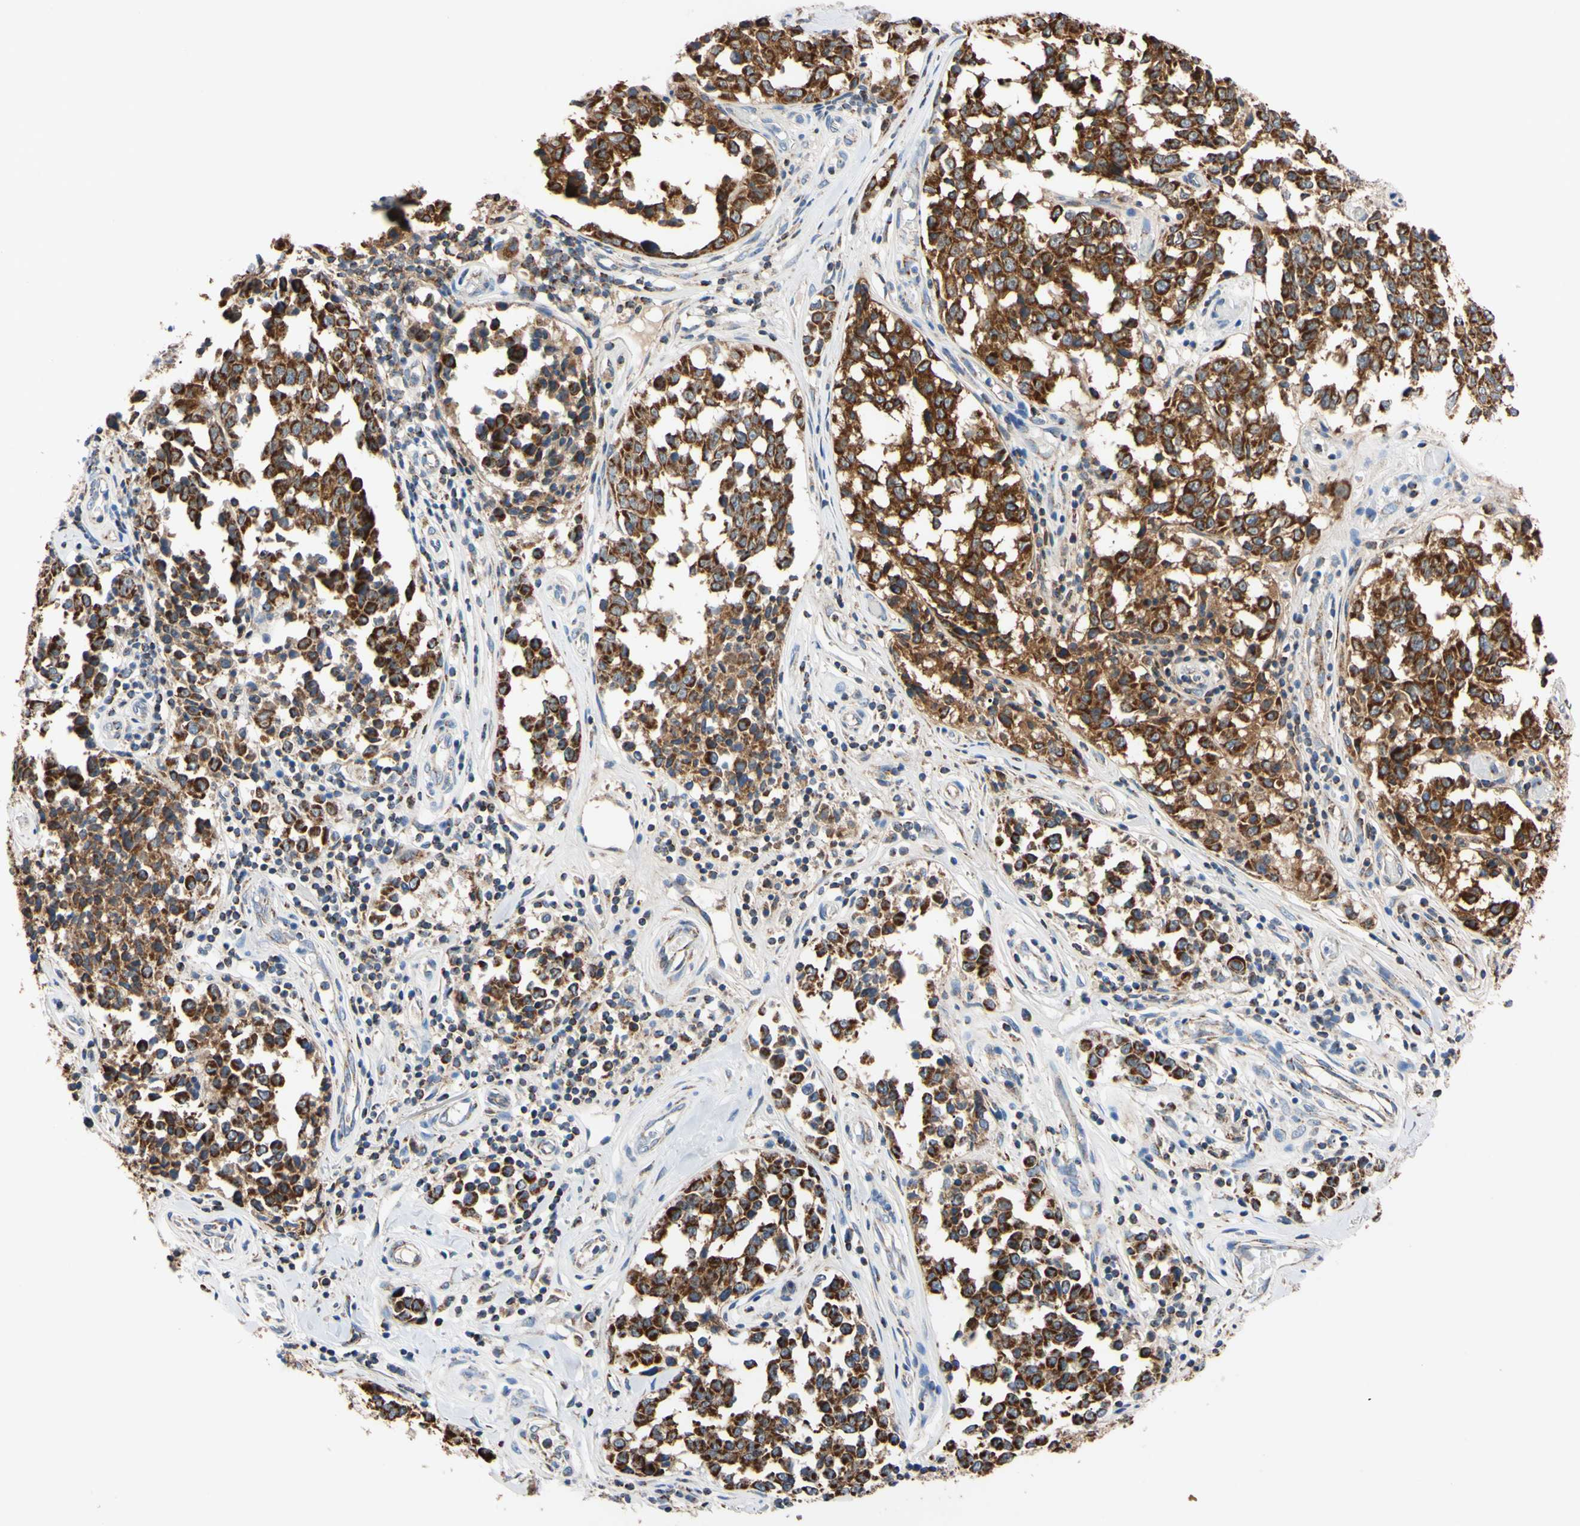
{"staining": {"intensity": "strong", "quantity": ">75%", "location": "cytoplasmic/membranous"}, "tissue": "melanoma", "cell_type": "Tumor cells", "image_type": "cancer", "snomed": [{"axis": "morphology", "description": "Malignant melanoma, NOS"}, {"axis": "topography", "description": "Skin"}], "caption": "The photomicrograph shows a brown stain indicating the presence of a protein in the cytoplasmic/membranous of tumor cells in malignant melanoma. The protein is stained brown, and the nuclei are stained in blue (DAB IHC with brightfield microscopy, high magnification).", "gene": "CLPP", "patient": {"sex": "female", "age": 64}}